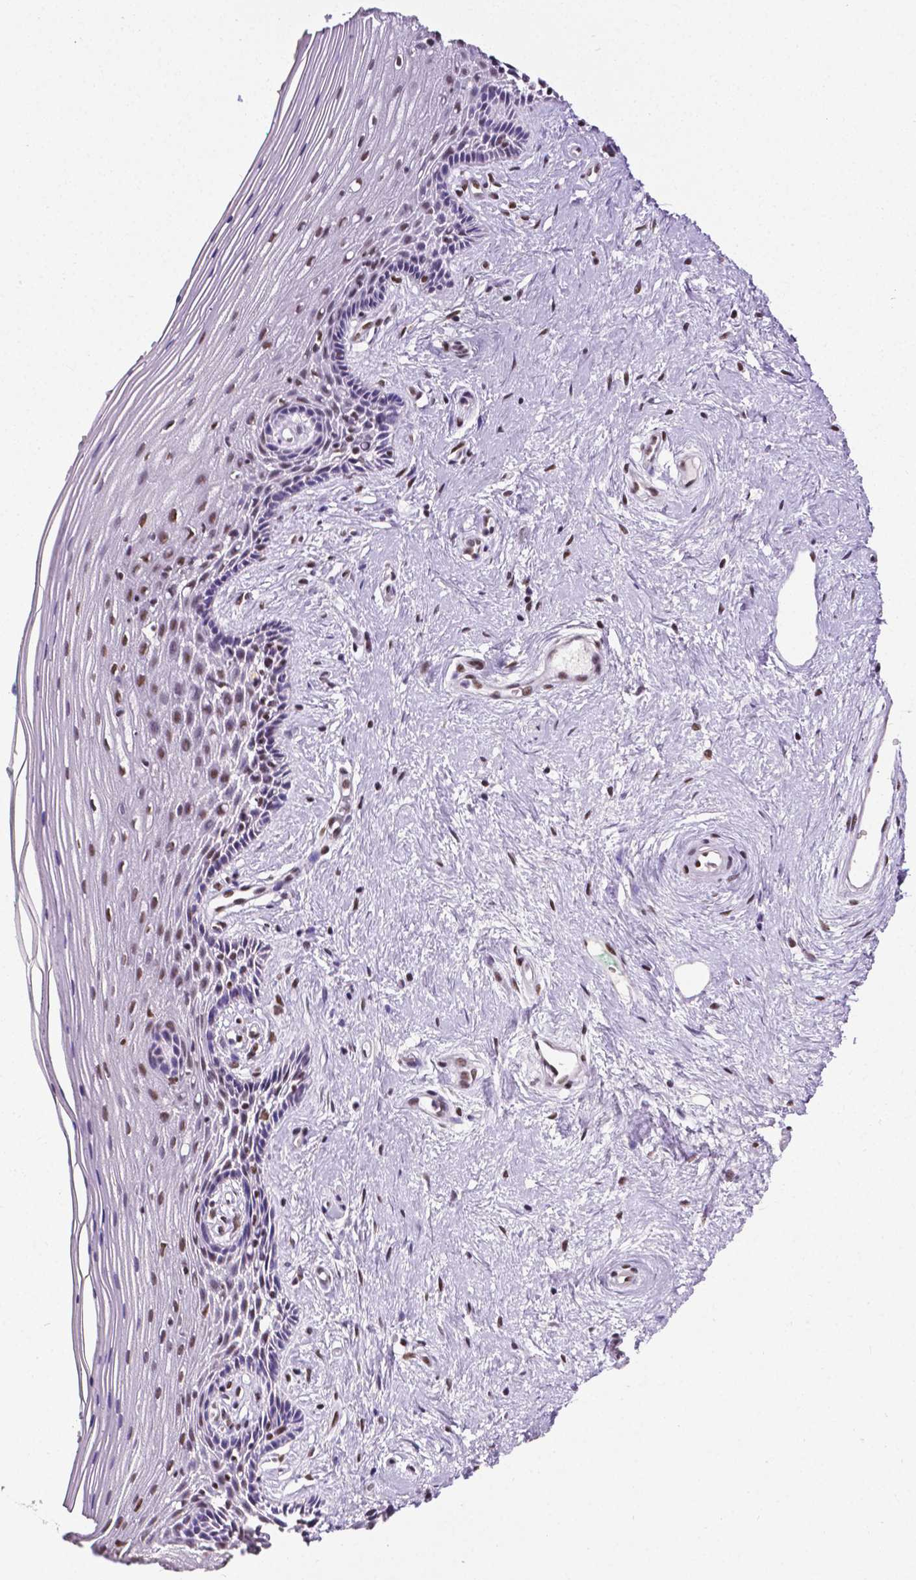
{"staining": {"intensity": "weak", "quantity": "25%-75%", "location": "nuclear"}, "tissue": "vagina", "cell_type": "Squamous epithelial cells", "image_type": "normal", "snomed": [{"axis": "morphology", "description": "Normal tissue, NOS"}, {"axis": "topography", "description": "Vagina"}], "caption": "Protein analysis of unremarkable vagina shows weak nuclear expression in approximately 25%-75% of squamous epithelial cells. Immunohistochemistry stains the protein of interest in brown and the nuclei are stained blue.", "gene": "REST", "patient": {"sex": "female", "age": 45}}